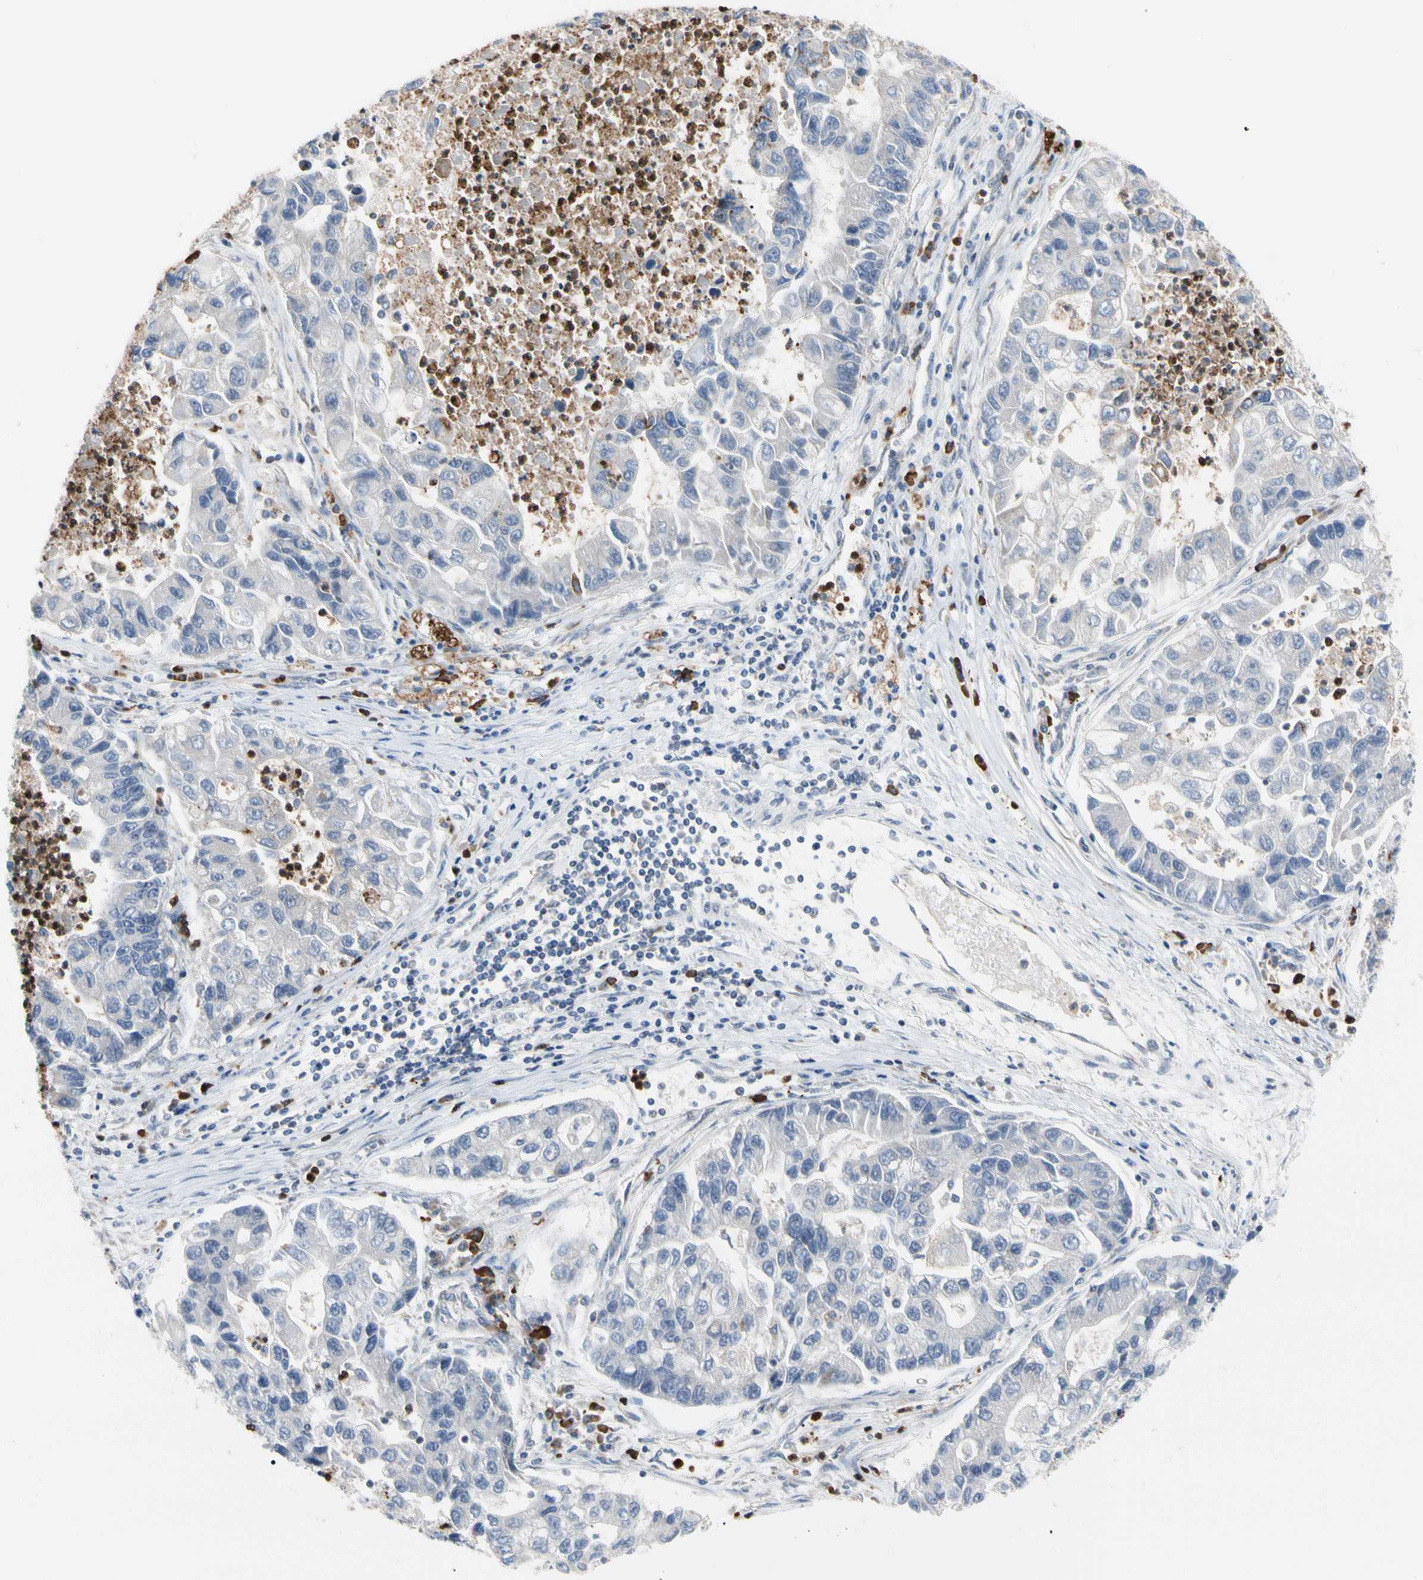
{"staining": {"intensity": "negative", "quantity": "none", "location": "none"}, "tissue": "lung cancer", "cell_type": "Tumor cells", "image_type": "cancer", "snomed": [{"axis": "morphology", "description": "Adenocarcinoma, NOS"}, {"axis": "topography", "description": "Lung"}], "caption": "A high-resolution micrograph shows immunohistochemistry staining of lung adenocarcinoma, which displays no significant staining in tumor cells.", "gene": "MCL1", "patient": {"sex": "female", "age": 51}}